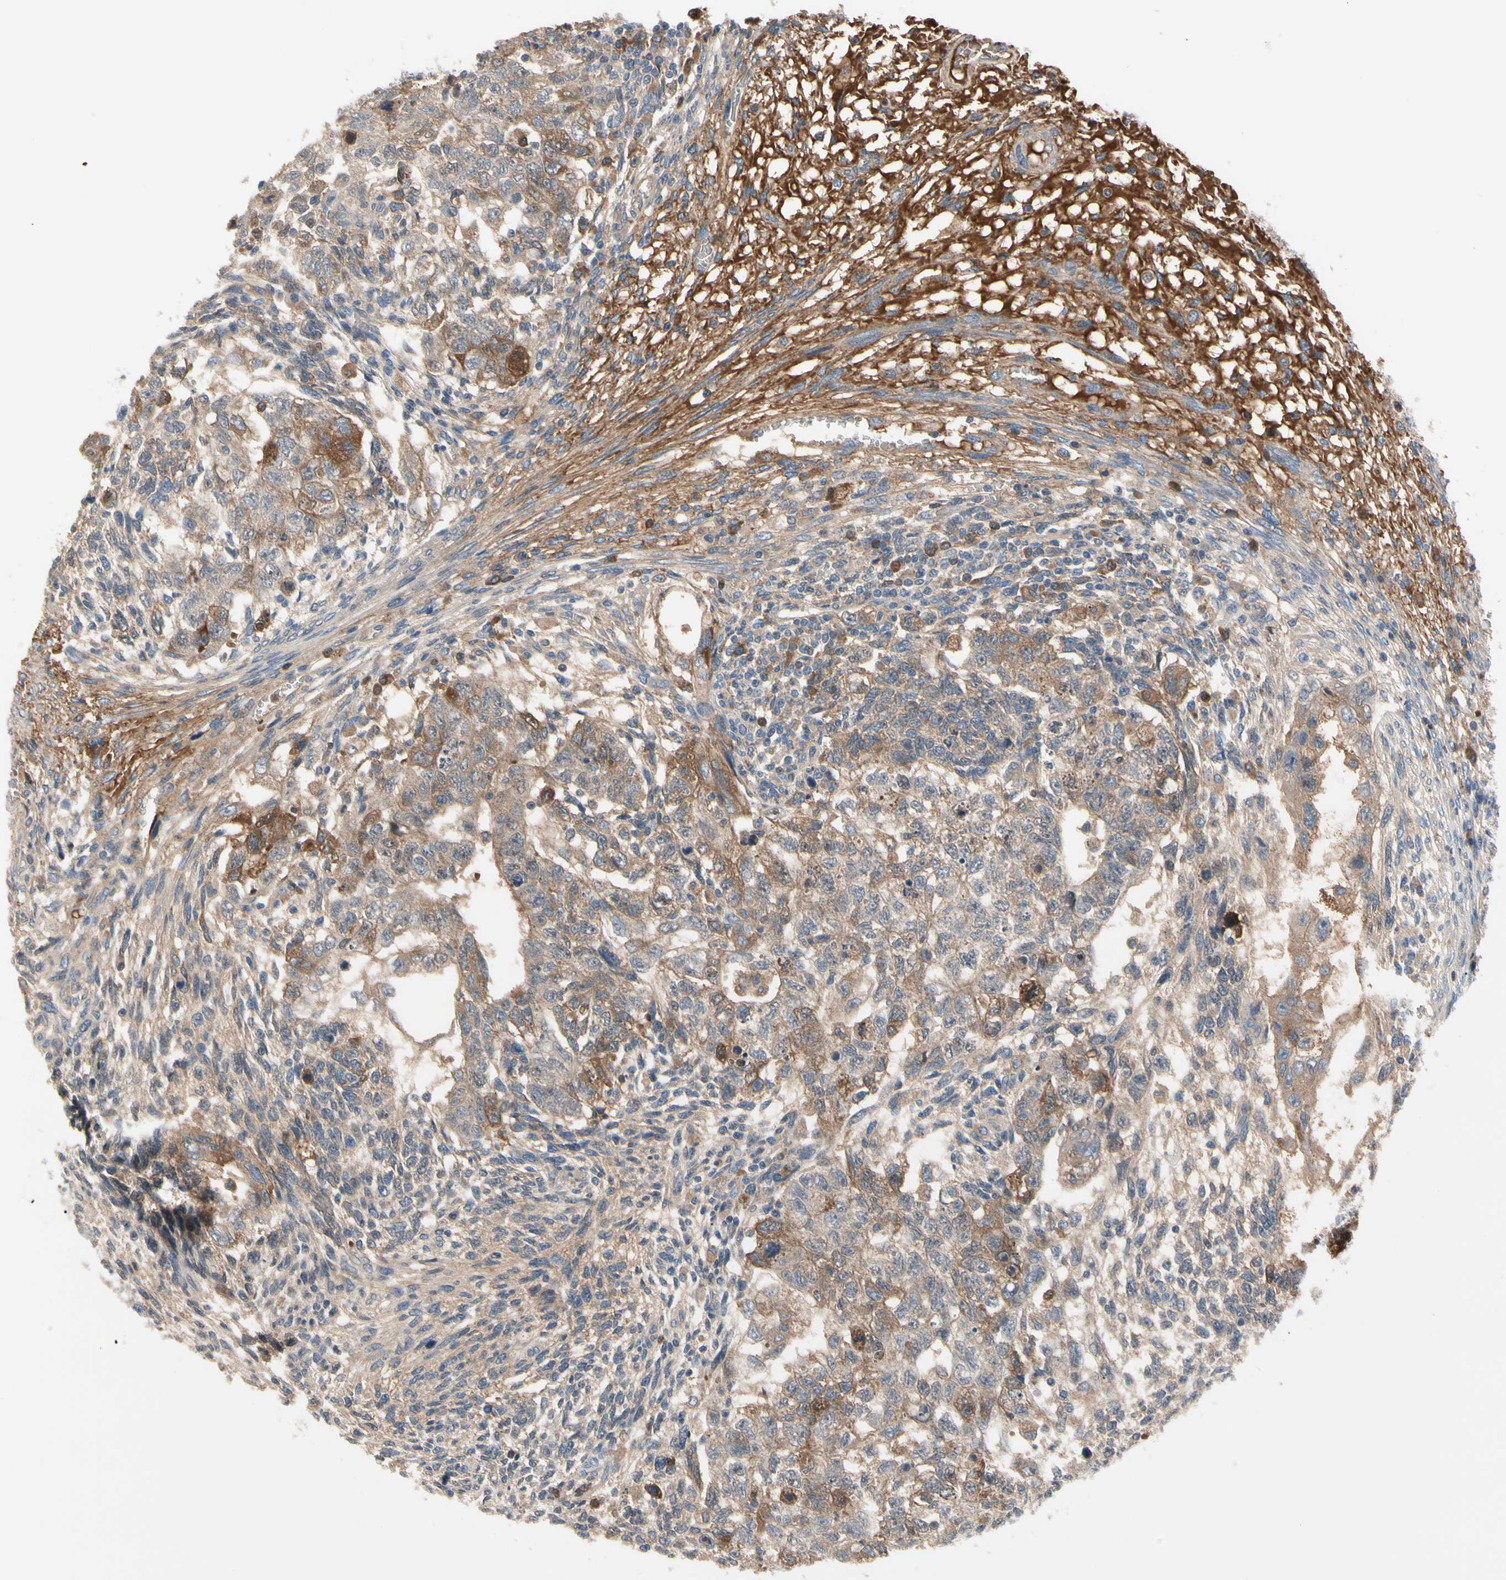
{"staining": {"intensity": "moderate", "quantity": "<25%", "location": "cytoplasmic/membranous"}, "tissue": "testis cancer", "cell_type": "Tumor cells", "image_type": "cancer", "snomed": [{"axis": "morphology", "description": "Normal tissue, NOS"}, {"axis": "morphology", "description": "Carcinoma, Embryonal, NOS"}, {"axis": "topography", "description": "Testis"}], "caption": "Brown immunohistochemical staining in testis embryonal carcinoma displays moderate cytoplasmic/membranous expression in about <25% of tumor cells. (Brightfield microscopy of DAB IHC at high magnification).", "gene": "HJURP", "patient": {"sex": "male", "age": 36}}